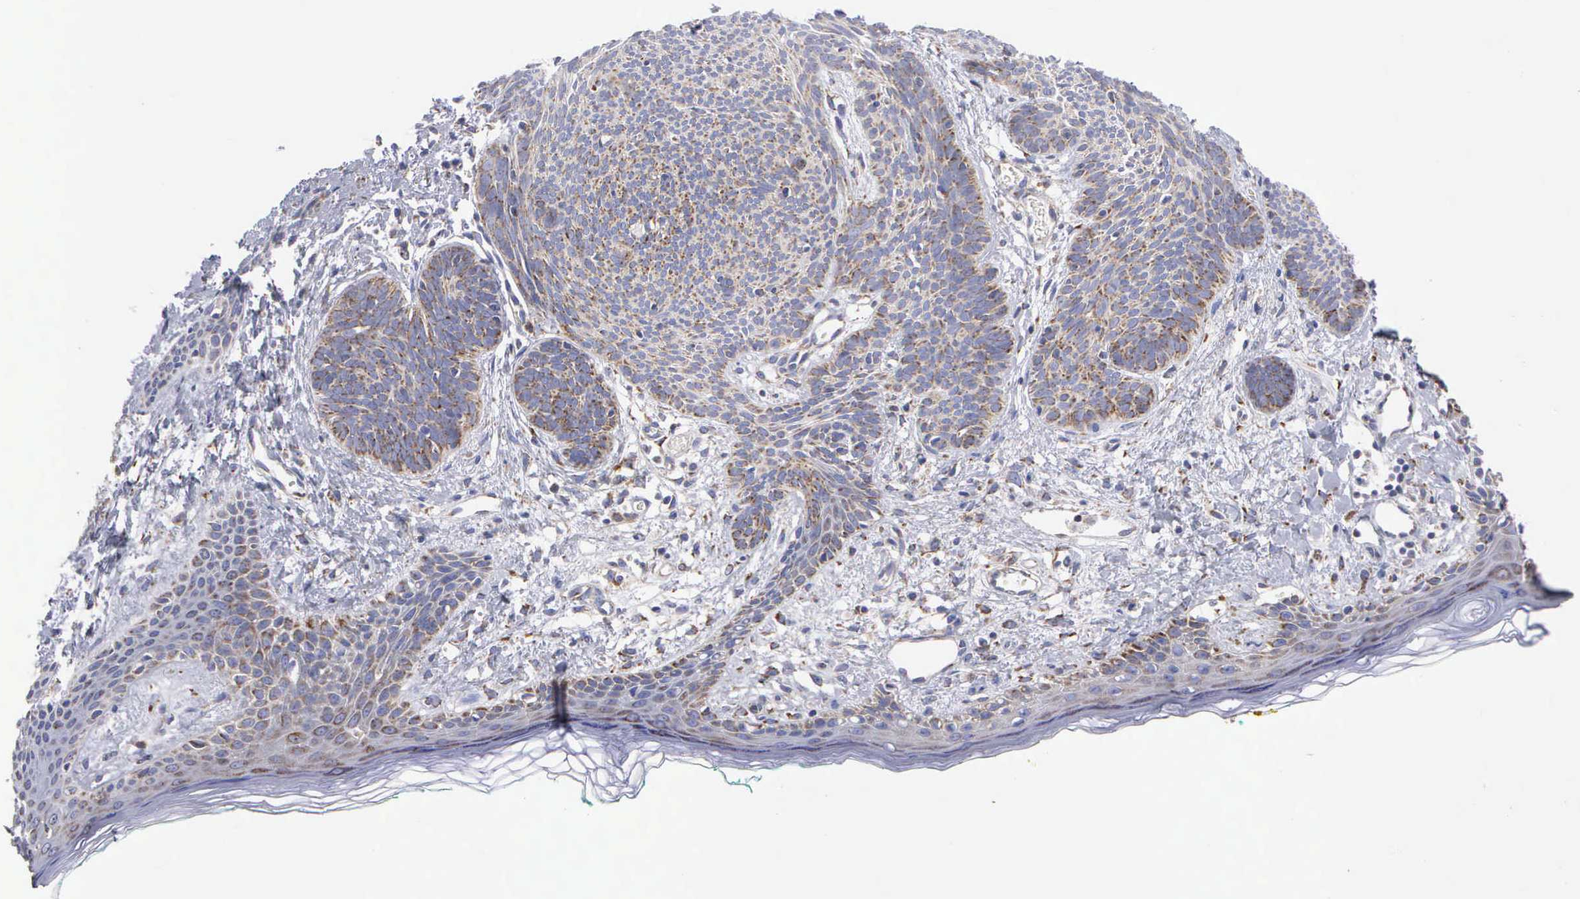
{"staining": {"intensity": "moderate", "quantity": "25%-75%", "location": "cytoplasmic/membranous"}, "tissue": "skin cancer", "cell_type": "Tumor cells", "image_type": "cancer", "snomed": [{"axis": "morphology", "description": "Basal cell carcinoma"}, {"axis": "topography", "description": "Skin"}], "caption": "A brown stain labels moderate cytoplasmic/membranous staining of a protein in human skin cancer tumor cells.", "gene": "APOOL", "patient": {"sex": "female", "age": 81}}